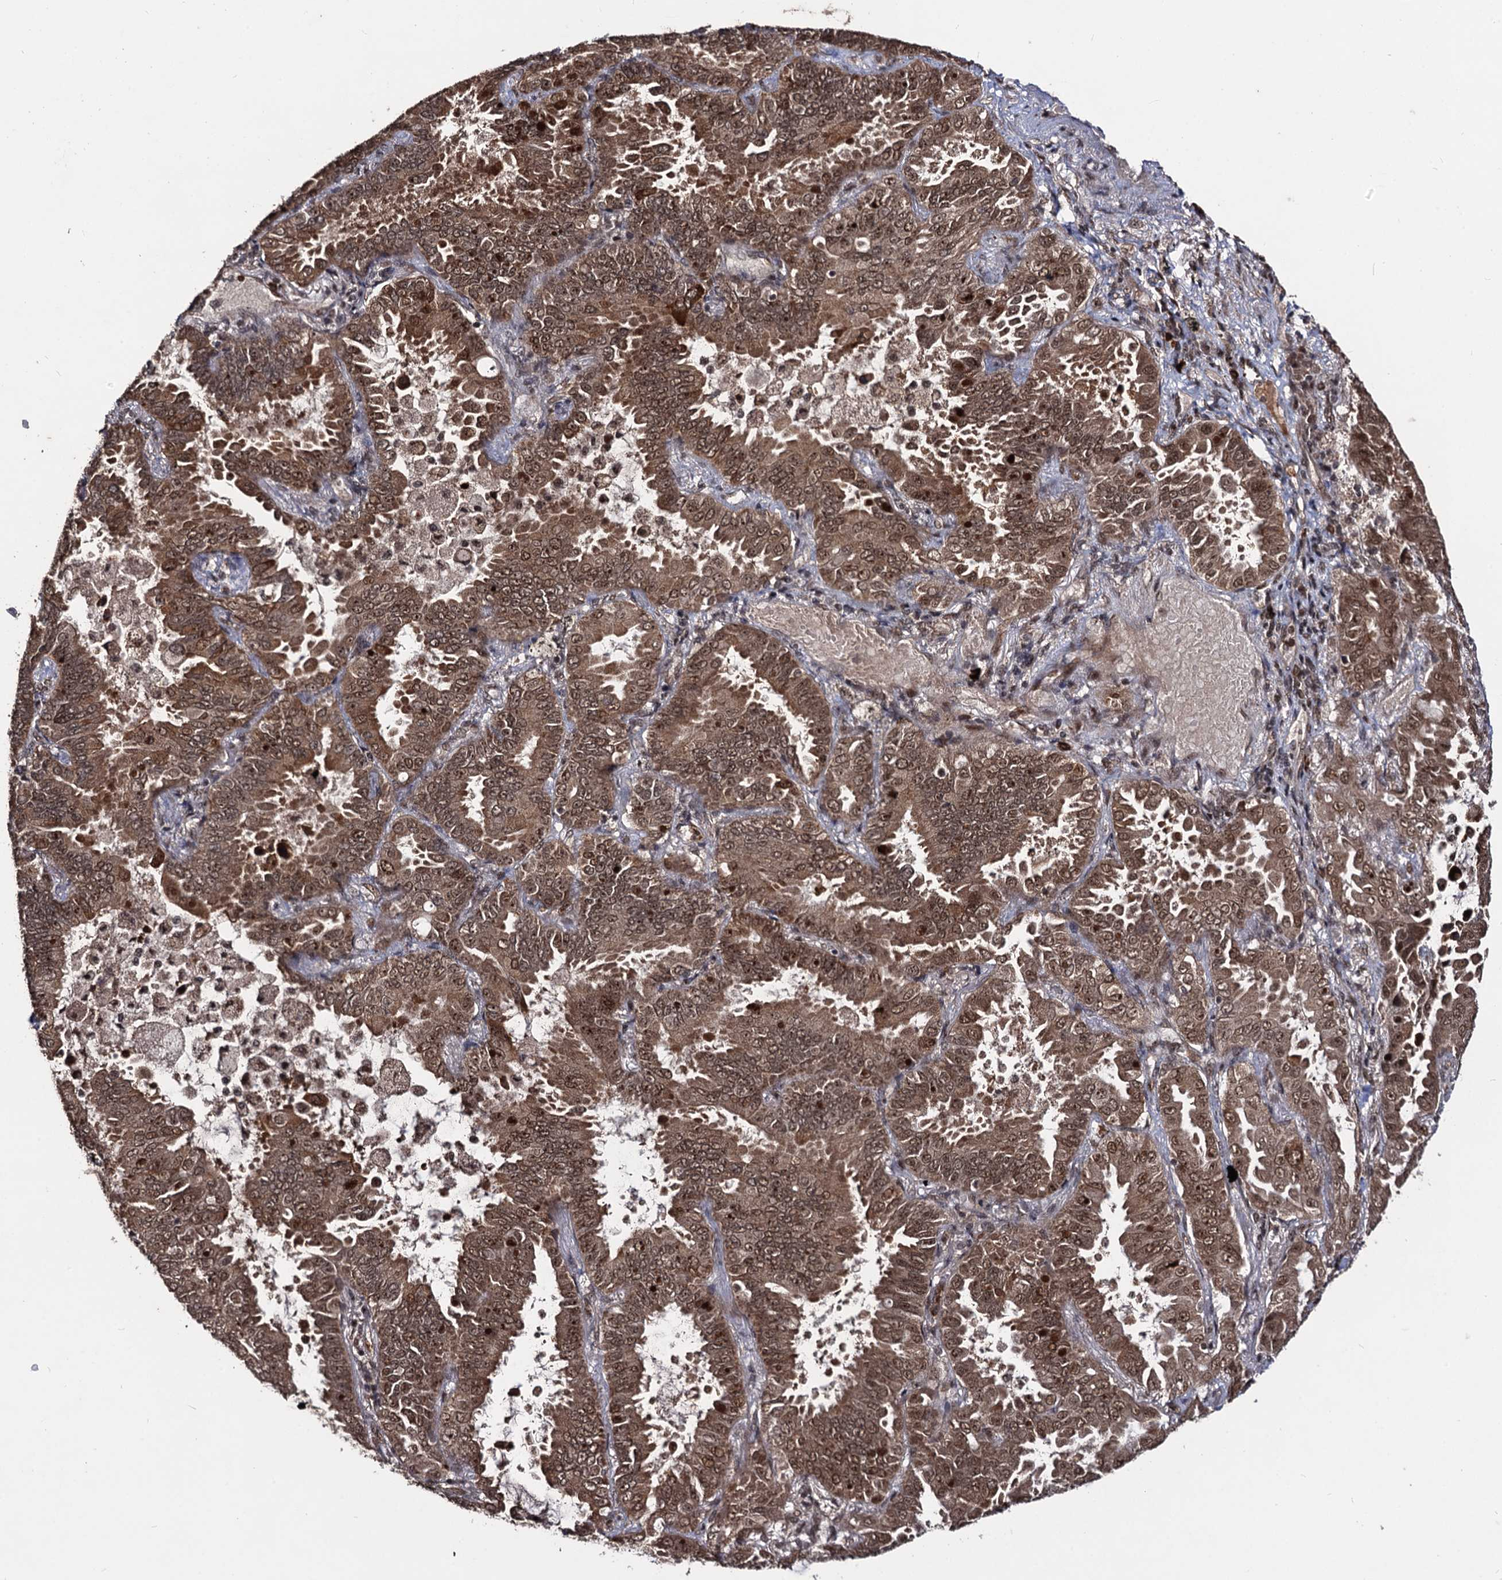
{"staining": {"intensity": "moderate", "quantity": ">75%", "location": "cytoplasmic/membranous,nuclear"}, "tissue": "lung cancer", "cell_type": "Tumor cells", "image_type": "cancer", "snomed": [{"axis": "morphology", "description": "Adenocarcinoma, NOS"}, {"axis": "topography", "description": "Lung"}], "caption": "Human lung cancer (adenocarcinoma) stained with a protein marker demonstrates moderate staining in tumor cells.", "gene": "SFSWAP", "patient": {"sex": "male", "age": 64}}